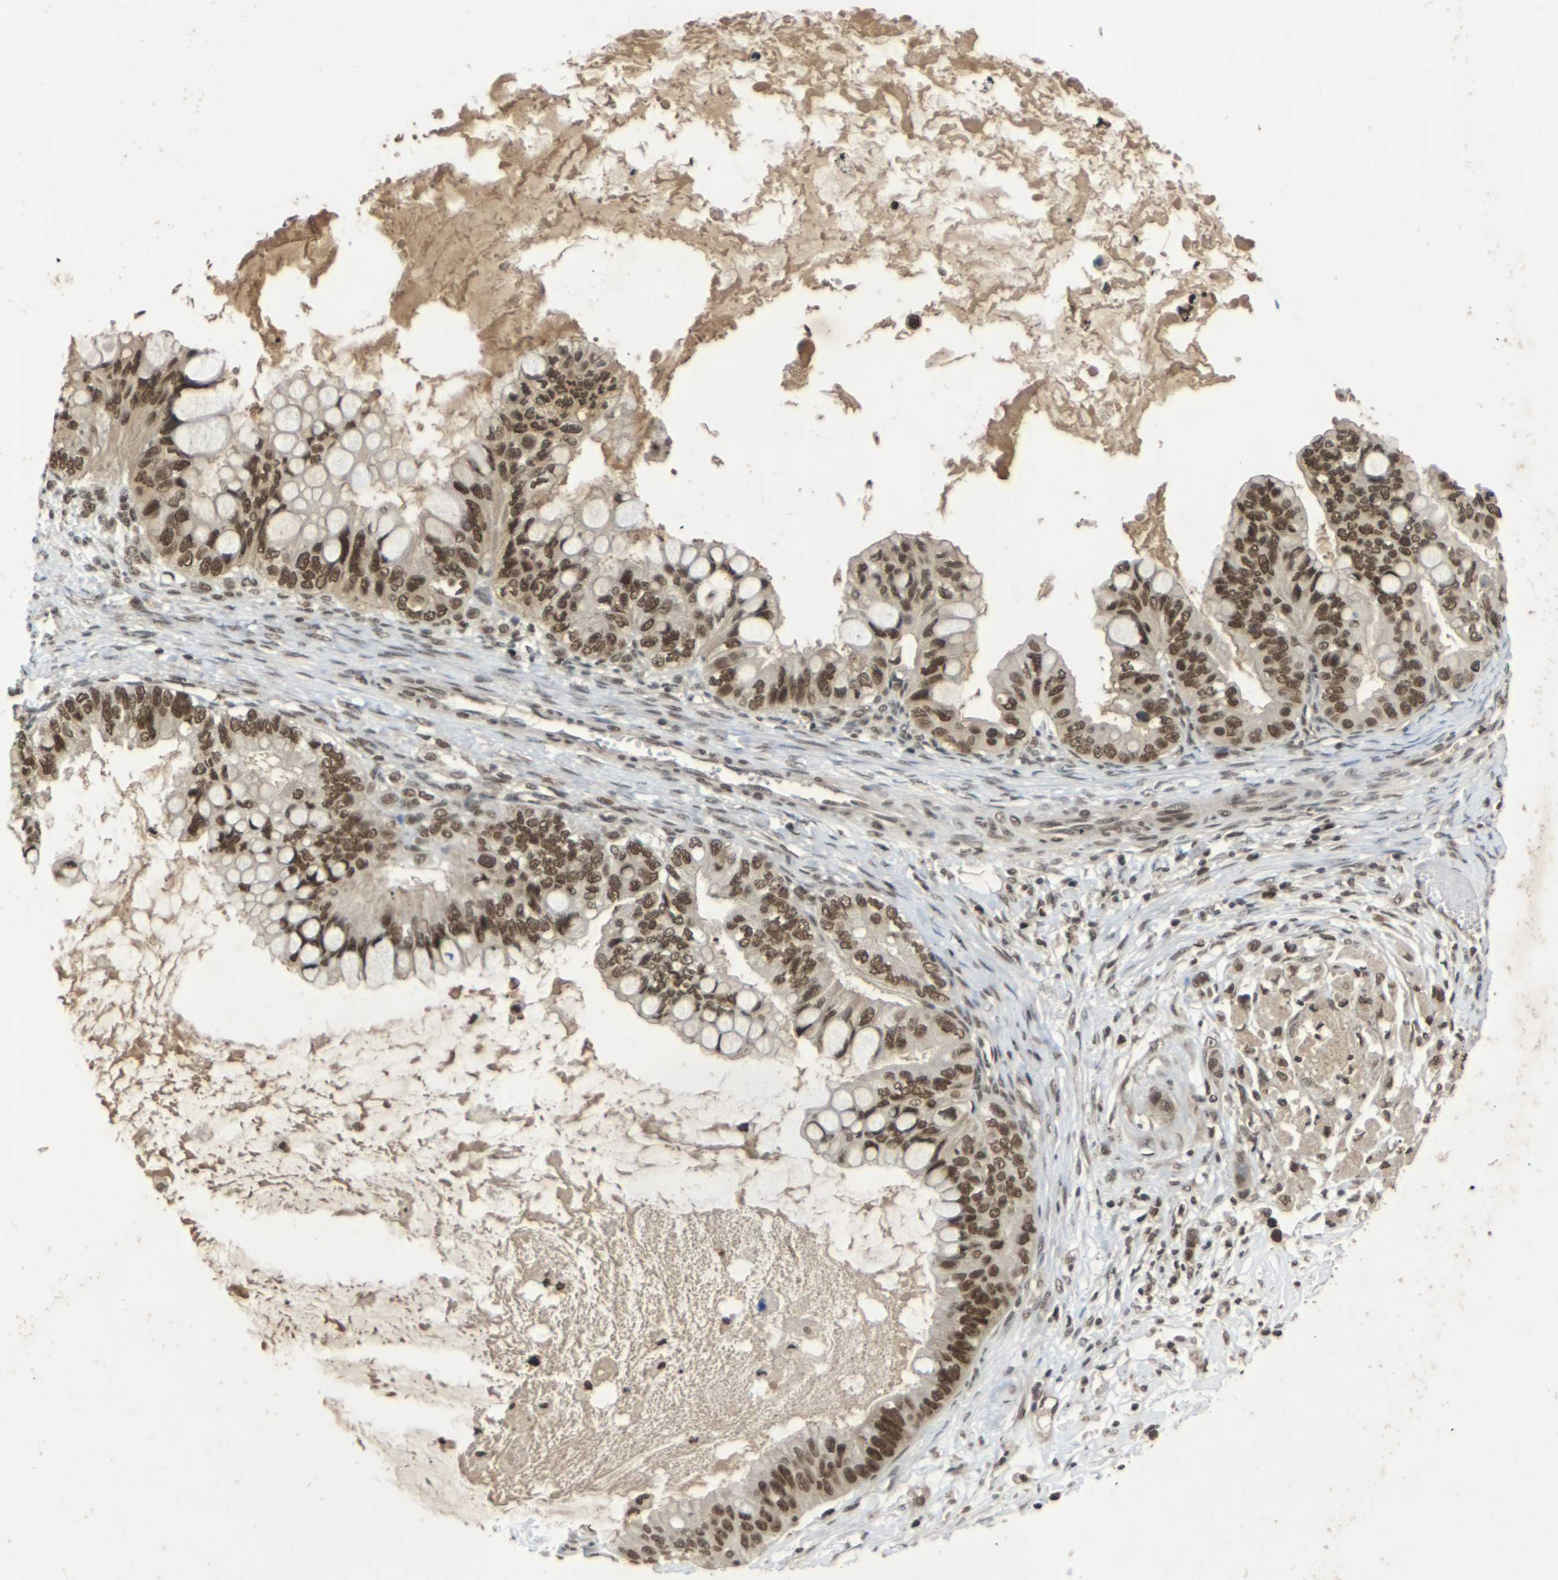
{"staining": {"intensity": "strong", "quantity": ">75%", "location": "nuclear"}, "tissue": "ovarian cancer", "cell_type": "Tumor cells", "image_type": "cancer", "snomed": [{"axis": "morphology", "description": "Cystadenocarcinoma, mucinous, NOS"}, {"axis": "topography", "description": "Ovary"}], "caption": "An IHC micrograph of neoplastic tissue is shown. Protein staining in brown labels strong nuclear positivity in ovarian cancer (mucinous cystadenocarcinoma) within tumor cells.", "gene": "NELFA", "patient": {"sex": "female", "age": 80}}